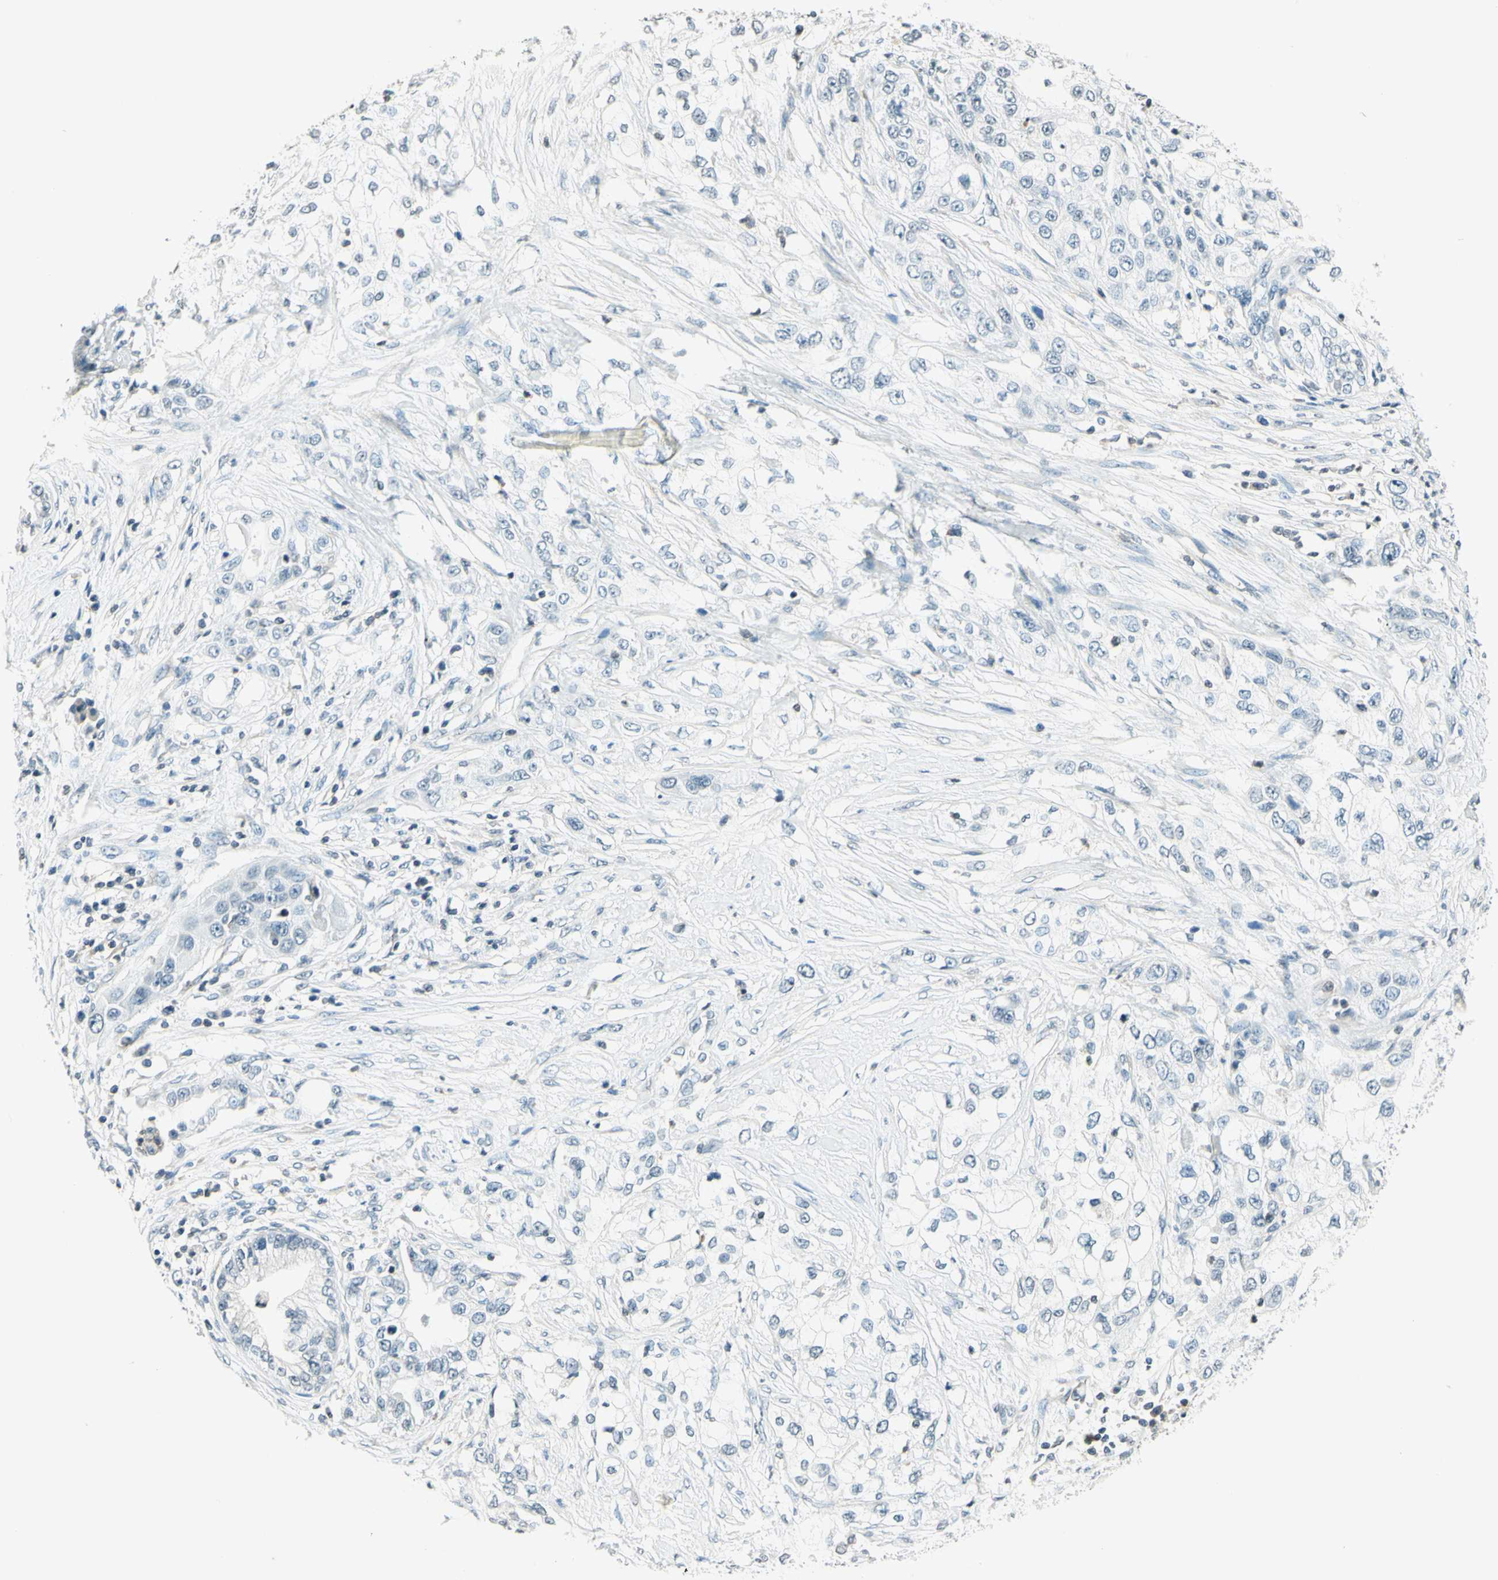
{"staining": {"intensity": "negative", "quantity": "none", "location": "none"}, "tissue": "pancreatic cancer", "cell_type": "Tumor cells", "image_type": "cancer", "snomed": [{"axis": "morphology", "description": "Adenocarcinoma, NOS"}, {"axis": "topography", "description": "Pancreas"}], "caption": "This is an immunohistochemistry image of human adenocarcinoma (pancreatic). There is no staining in tumor cells.", "gene": "WIPF1", "patient": {"sex": "female", "age": 70}}